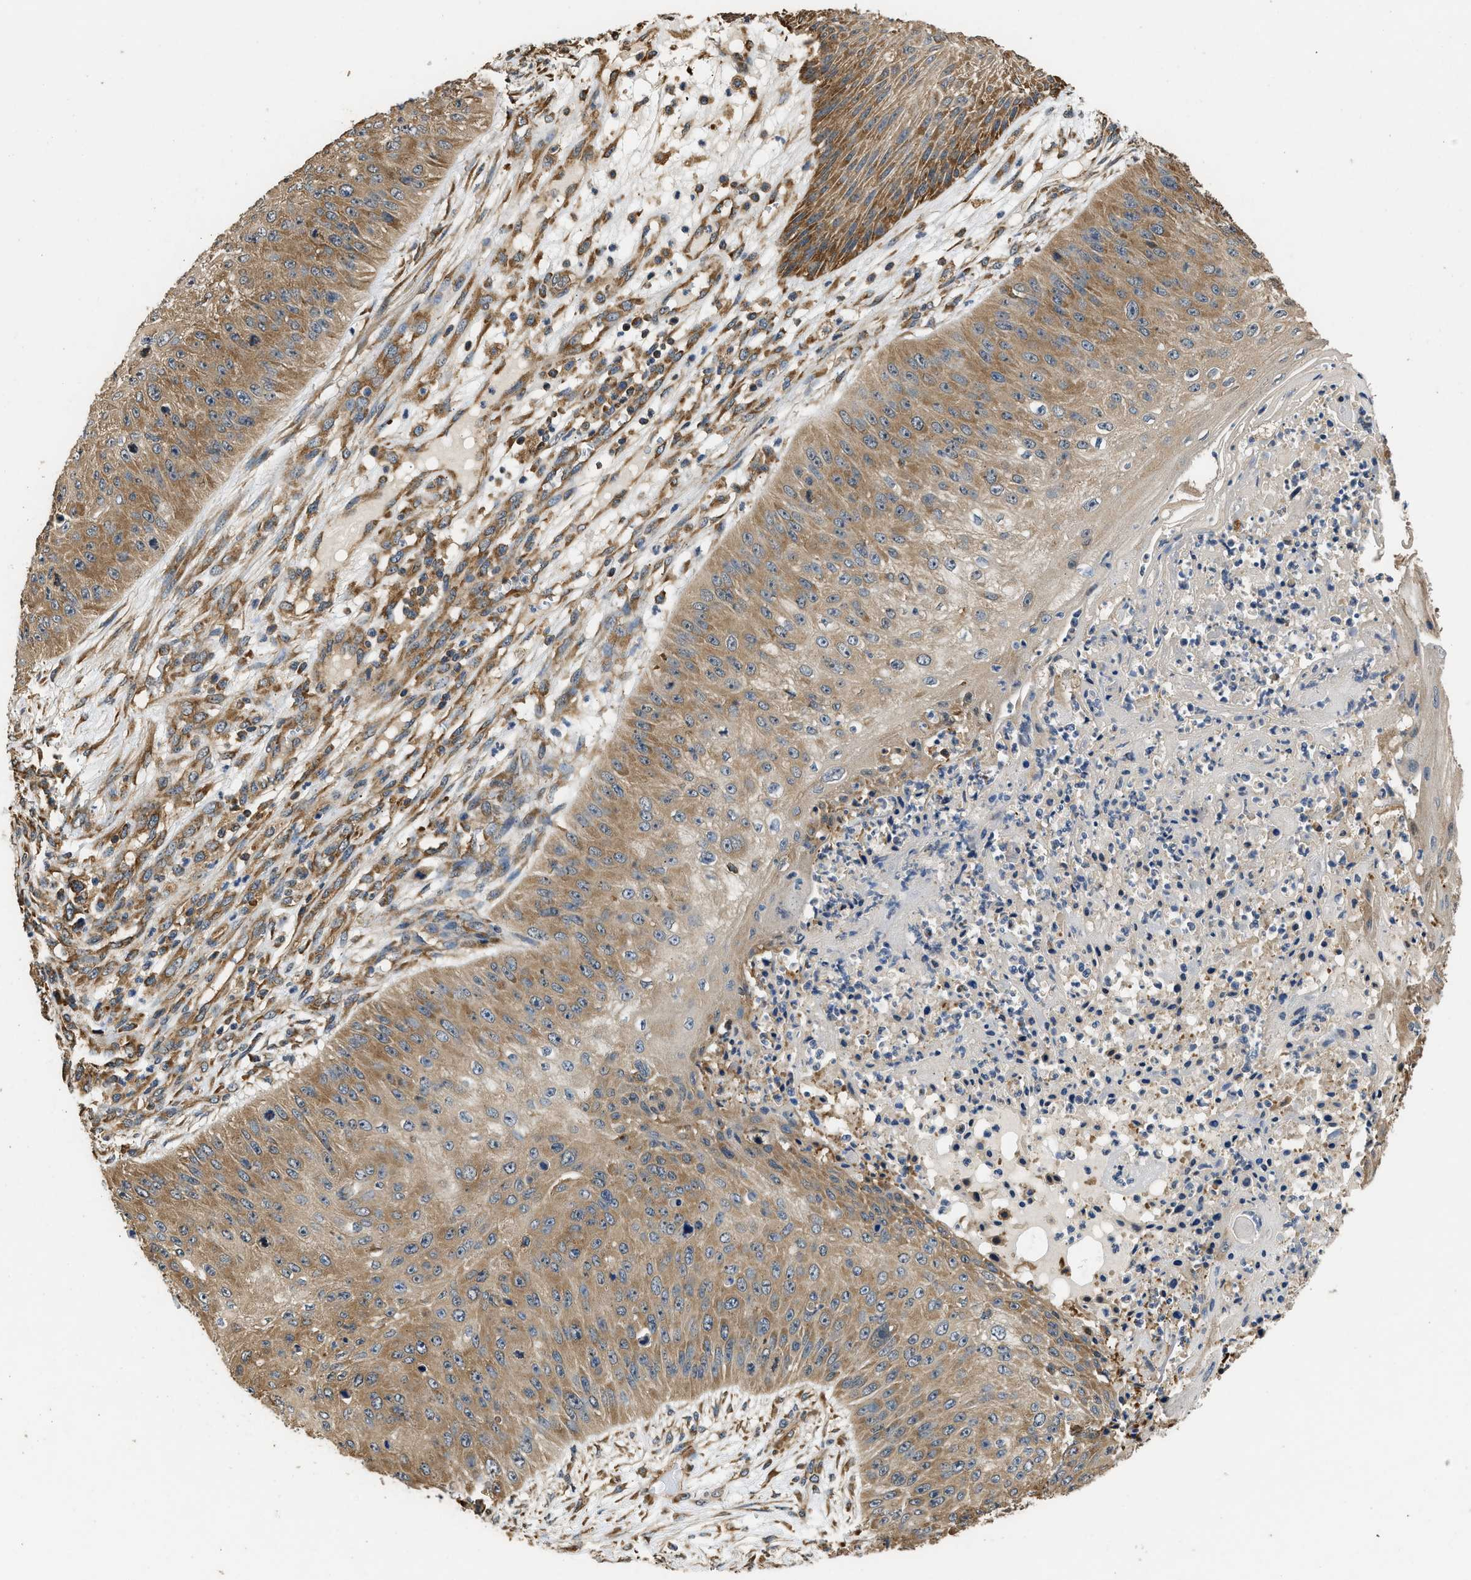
{"staining": {"intensity": "moderate", "quantity": ">75%", "location": "cytoplasmic/membranous"}, "tissue": "skin cancer", "cell_type": "Tumor cells", "image_type": "cancer", "snomed": [{"axis": "morphology", "description": "Squamous cell carcinoma, NOS"}, {"axis": "topography", "description": "Skin"}], "caption": "High-magnification brightfield microscopy of squamous cell carcinoma (skin) stained with DAB (brown) and counterstained with hematoxylin (blue). tumor cells exhibit moderate cytoplasmic/membranous staining is seen in about>75% of cells.", "gene": "SLC36A4", "patient": {"sex": "female", "age": 80}}